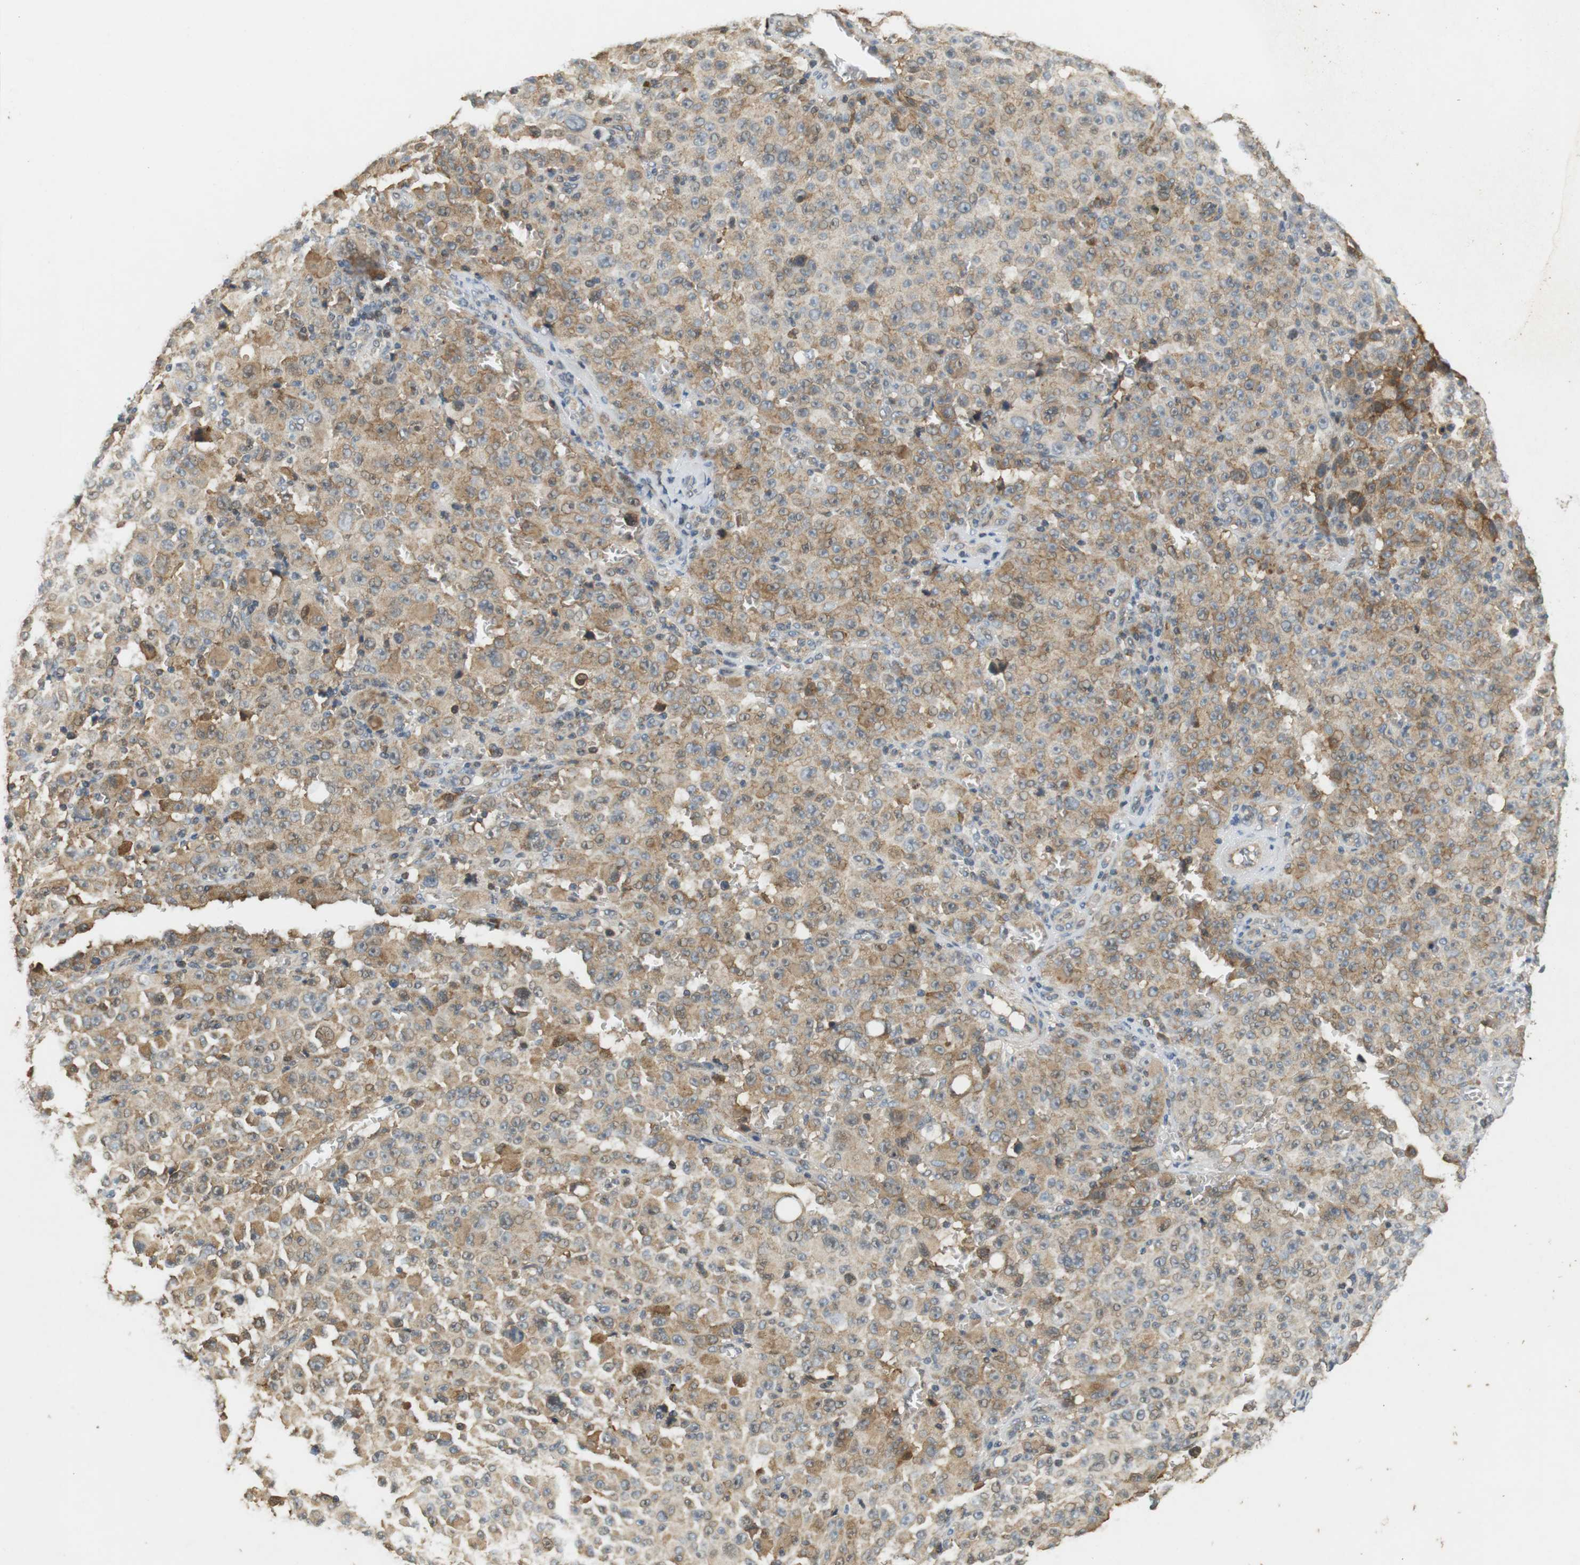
{"staining": {"intensity": "moderate", "quantity": ">75%", "location": "cytoplasmic/membranous"}, "tissue": "melanoma", "cell_type": "Tumor cells", "image_type": "cancer", "snomed": [{"axis": "morphology", "description": "Malignant melanoma, NOS"}, {"axis": "topography", "description": "Skin"}], "caption": "Approximately >75% of tumor cells in melanoma exhibit moderate cytoplasmic/membranous protein expression as visualized by brown immunohistochemical staining.", "gene": "P2RY1", "patient": {"sex": "female", "age": 82}}